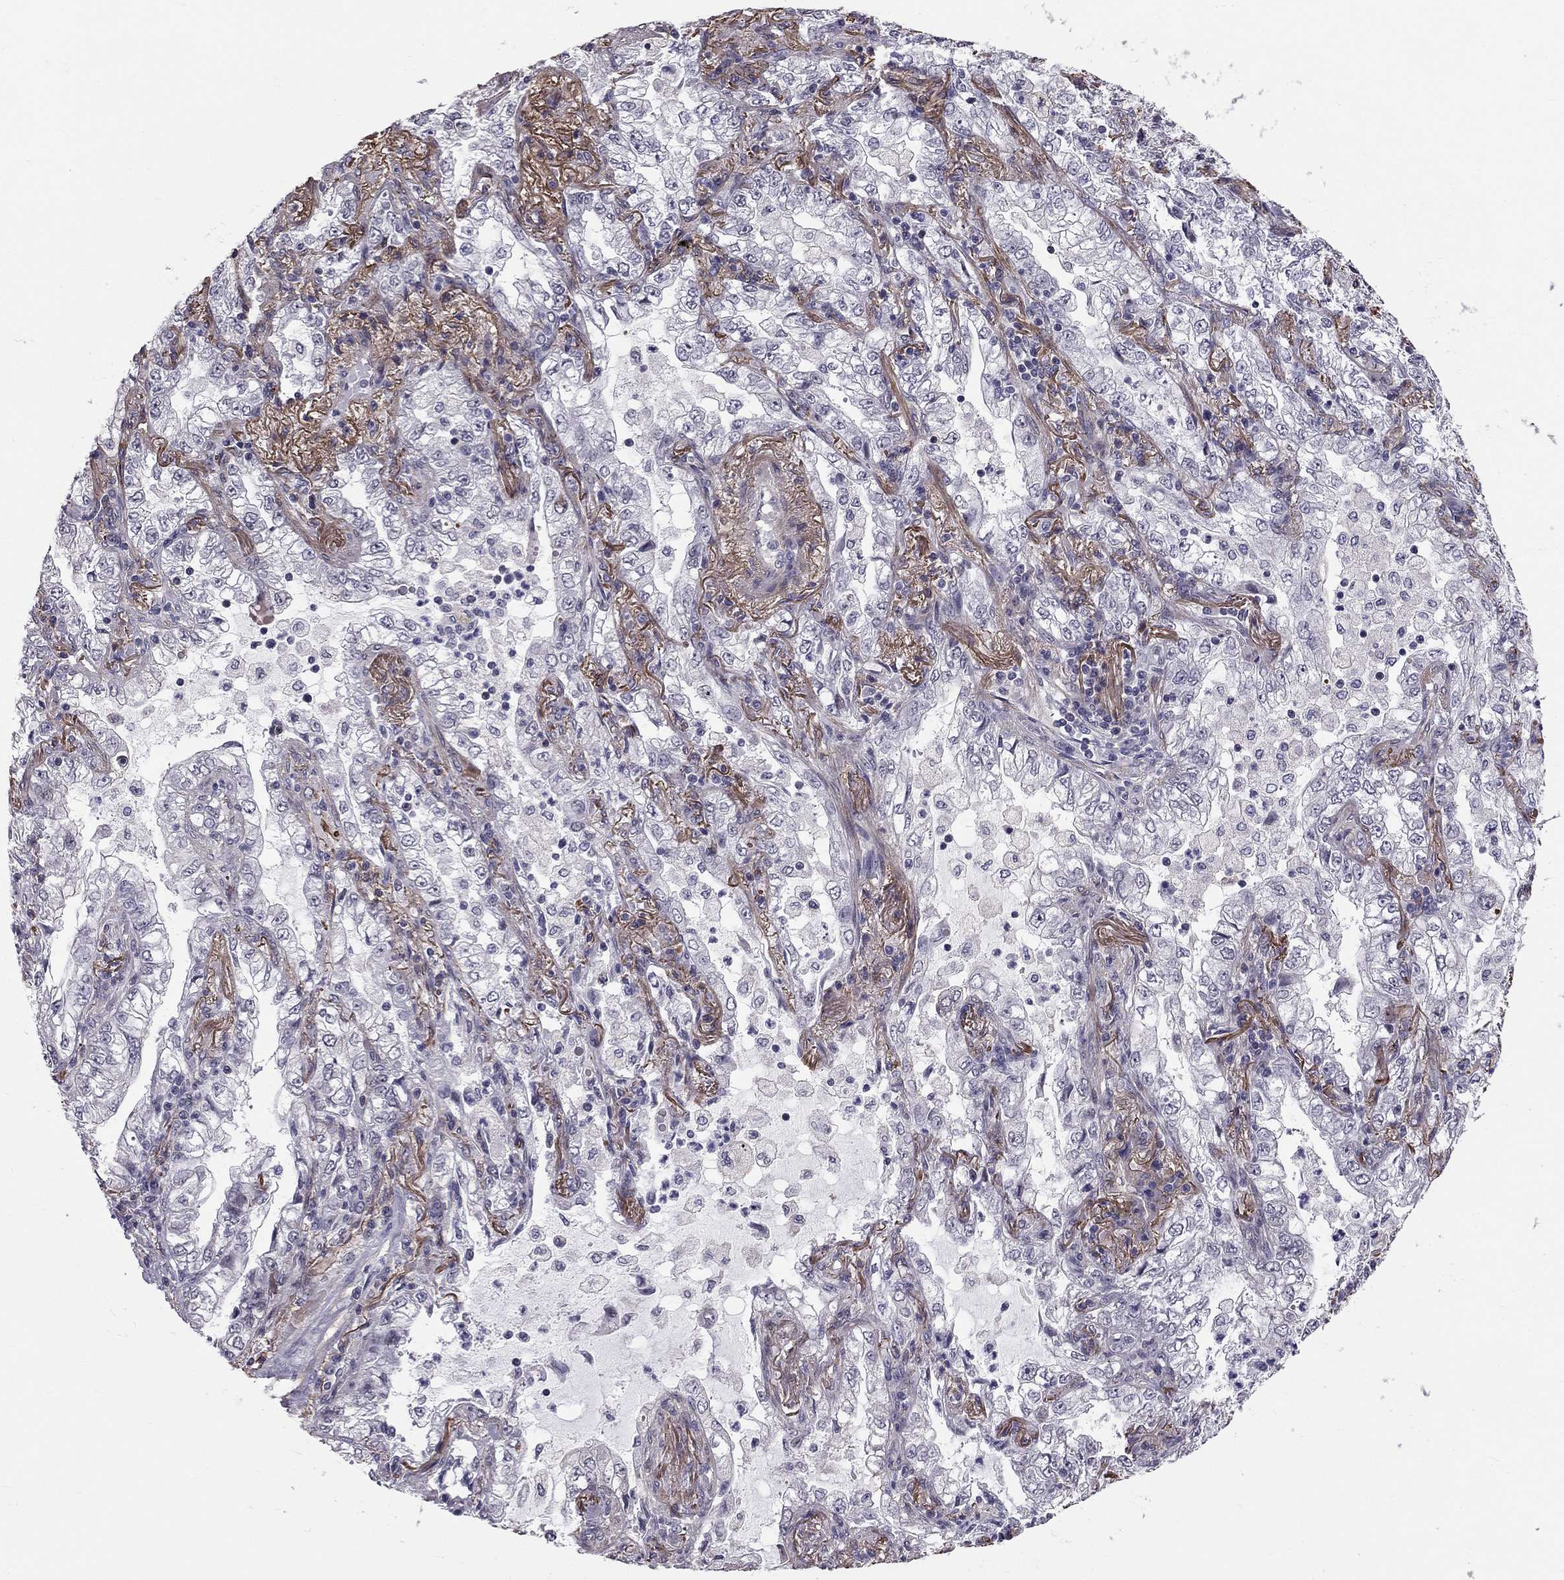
{"staining": {"intensity": "negative", "quantity": "none", "location": "none"}, "tissue": "lung cancer", "cell_type": "Tumor cells", "image_type": "cancer", "snomed": [{"axis": "morphology", "description": "Adenocarcinoma, NOS"}, {"axis": "topography", "description": "Lung"}], "caption": "Tumor cells are negative for protein expression in human lung adenocarcinoma.", "gene": "GJB4", "patient": {"sex": "female", "age": 73}}